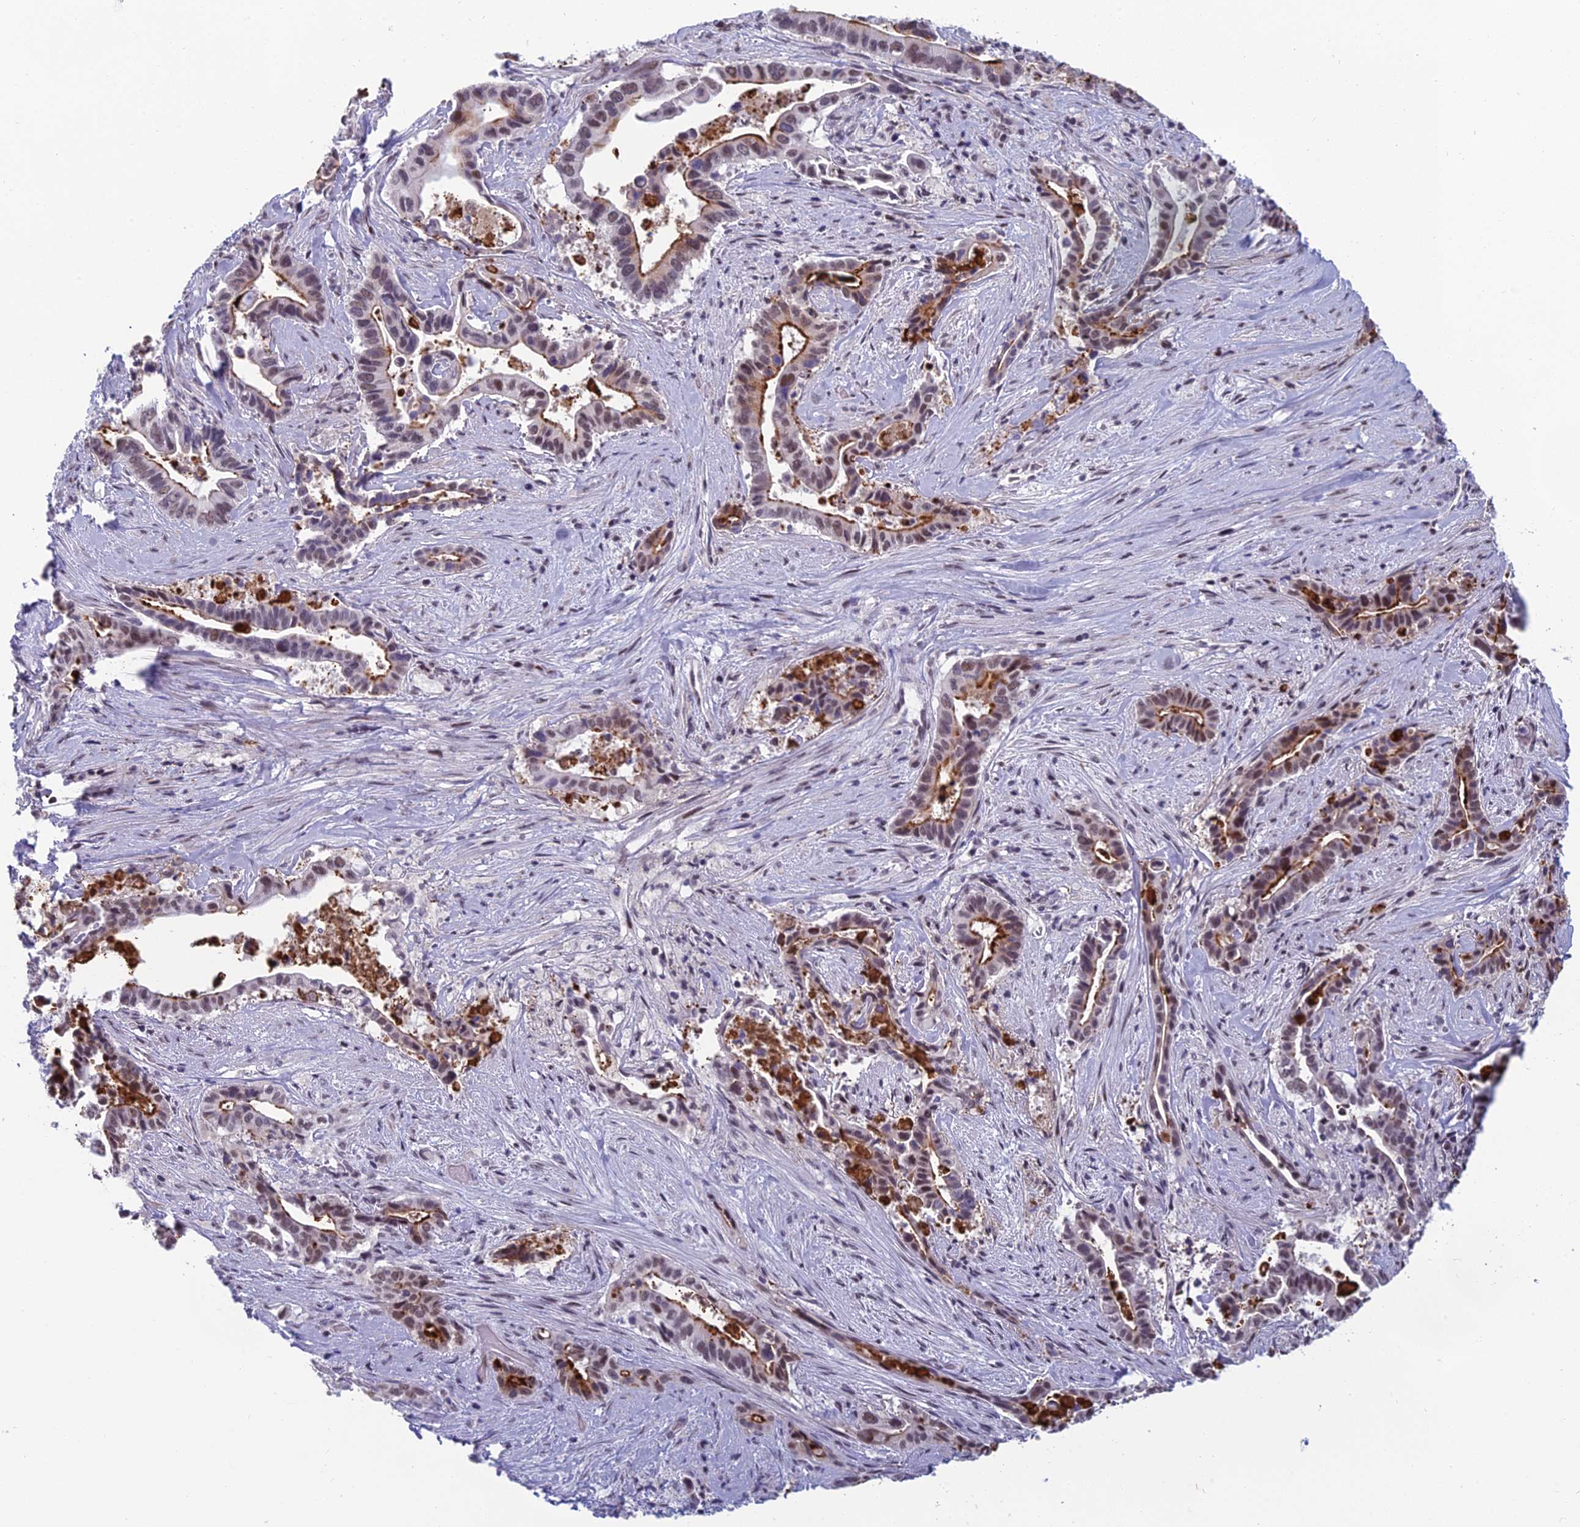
{"staining": {"intensity": "strong", "quantity": "<25%", "location": "cytoplasmic/membranous,nuclear"}, "tissue": "pancreatic cancer", "cell_type": "Tumor cells", "image_type": "cancer", "snomed": [{"axis": "morphology", "description": "Adenocarcinoma, NOS"}, {"axis": "topography", "description": "Pancreas"}], "caption": "Pancreatic cancer tissue reveals strong cytoplasmic/membranous and nuclear expression in approximately <25% of tumor cells", "gene": "RGS17", "patient": {"sex": "female", "age": 77}}